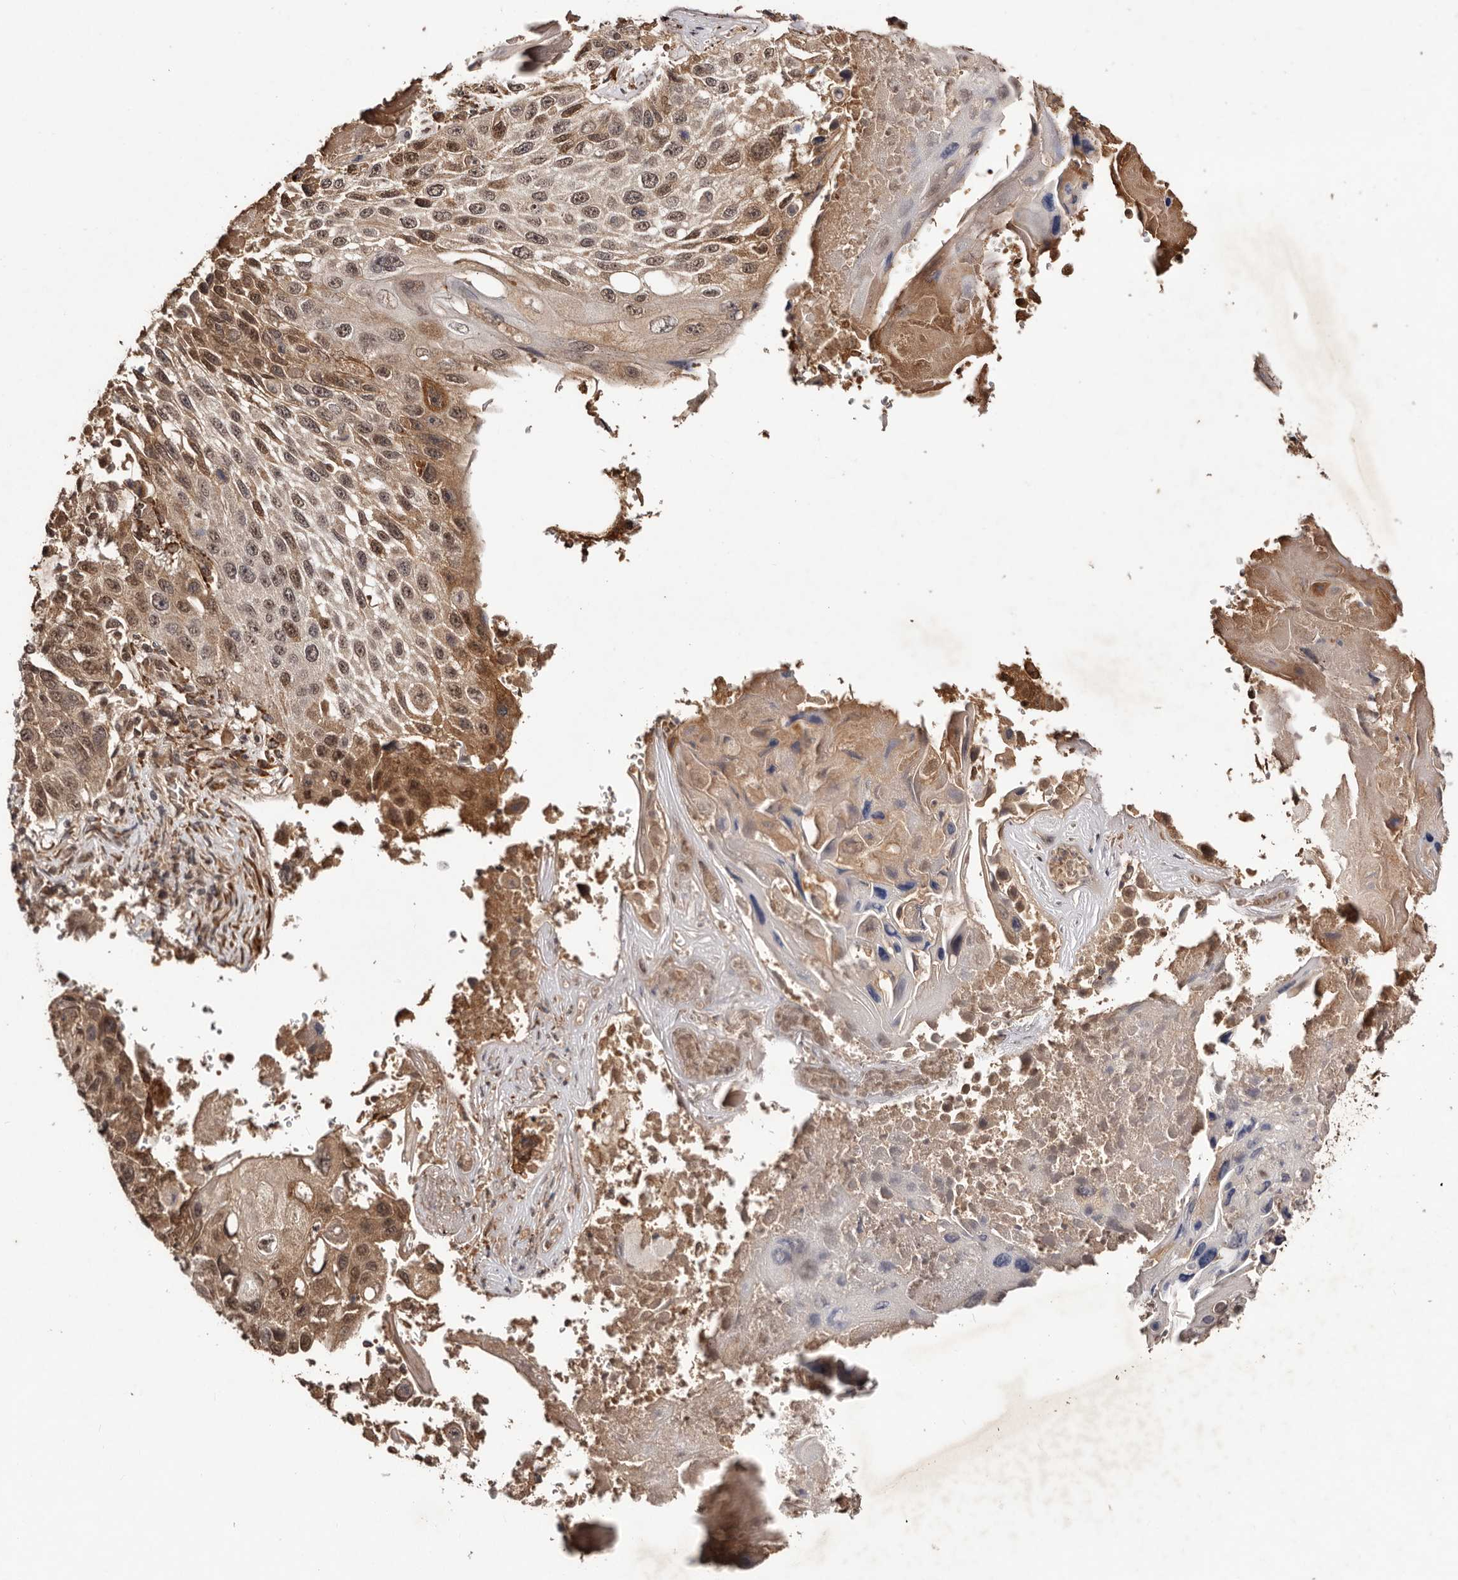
{"staining": {"intensity": "moderate", "quantity": ">75%", "location": "cytoplasmic/membranous,nuclear"}, "tissue": "lung cancer", "cell_type": "Tumor cells", "image_type": "cancer", "snomed": [{"axis": "morphology", "description": "Squamous cell carcinoma, NOS"}, {"axis": "topography", "description": "Lung"}], "caption": "High-power microscopy captured an IHC image of lung squamous cell carcinoma, revealing moderate cytoplasmic/membranous and nuclear staining in about >75% of tumor cells.", "gene": "BICRAL", "patient": {"sex": "male", "age": 61}}